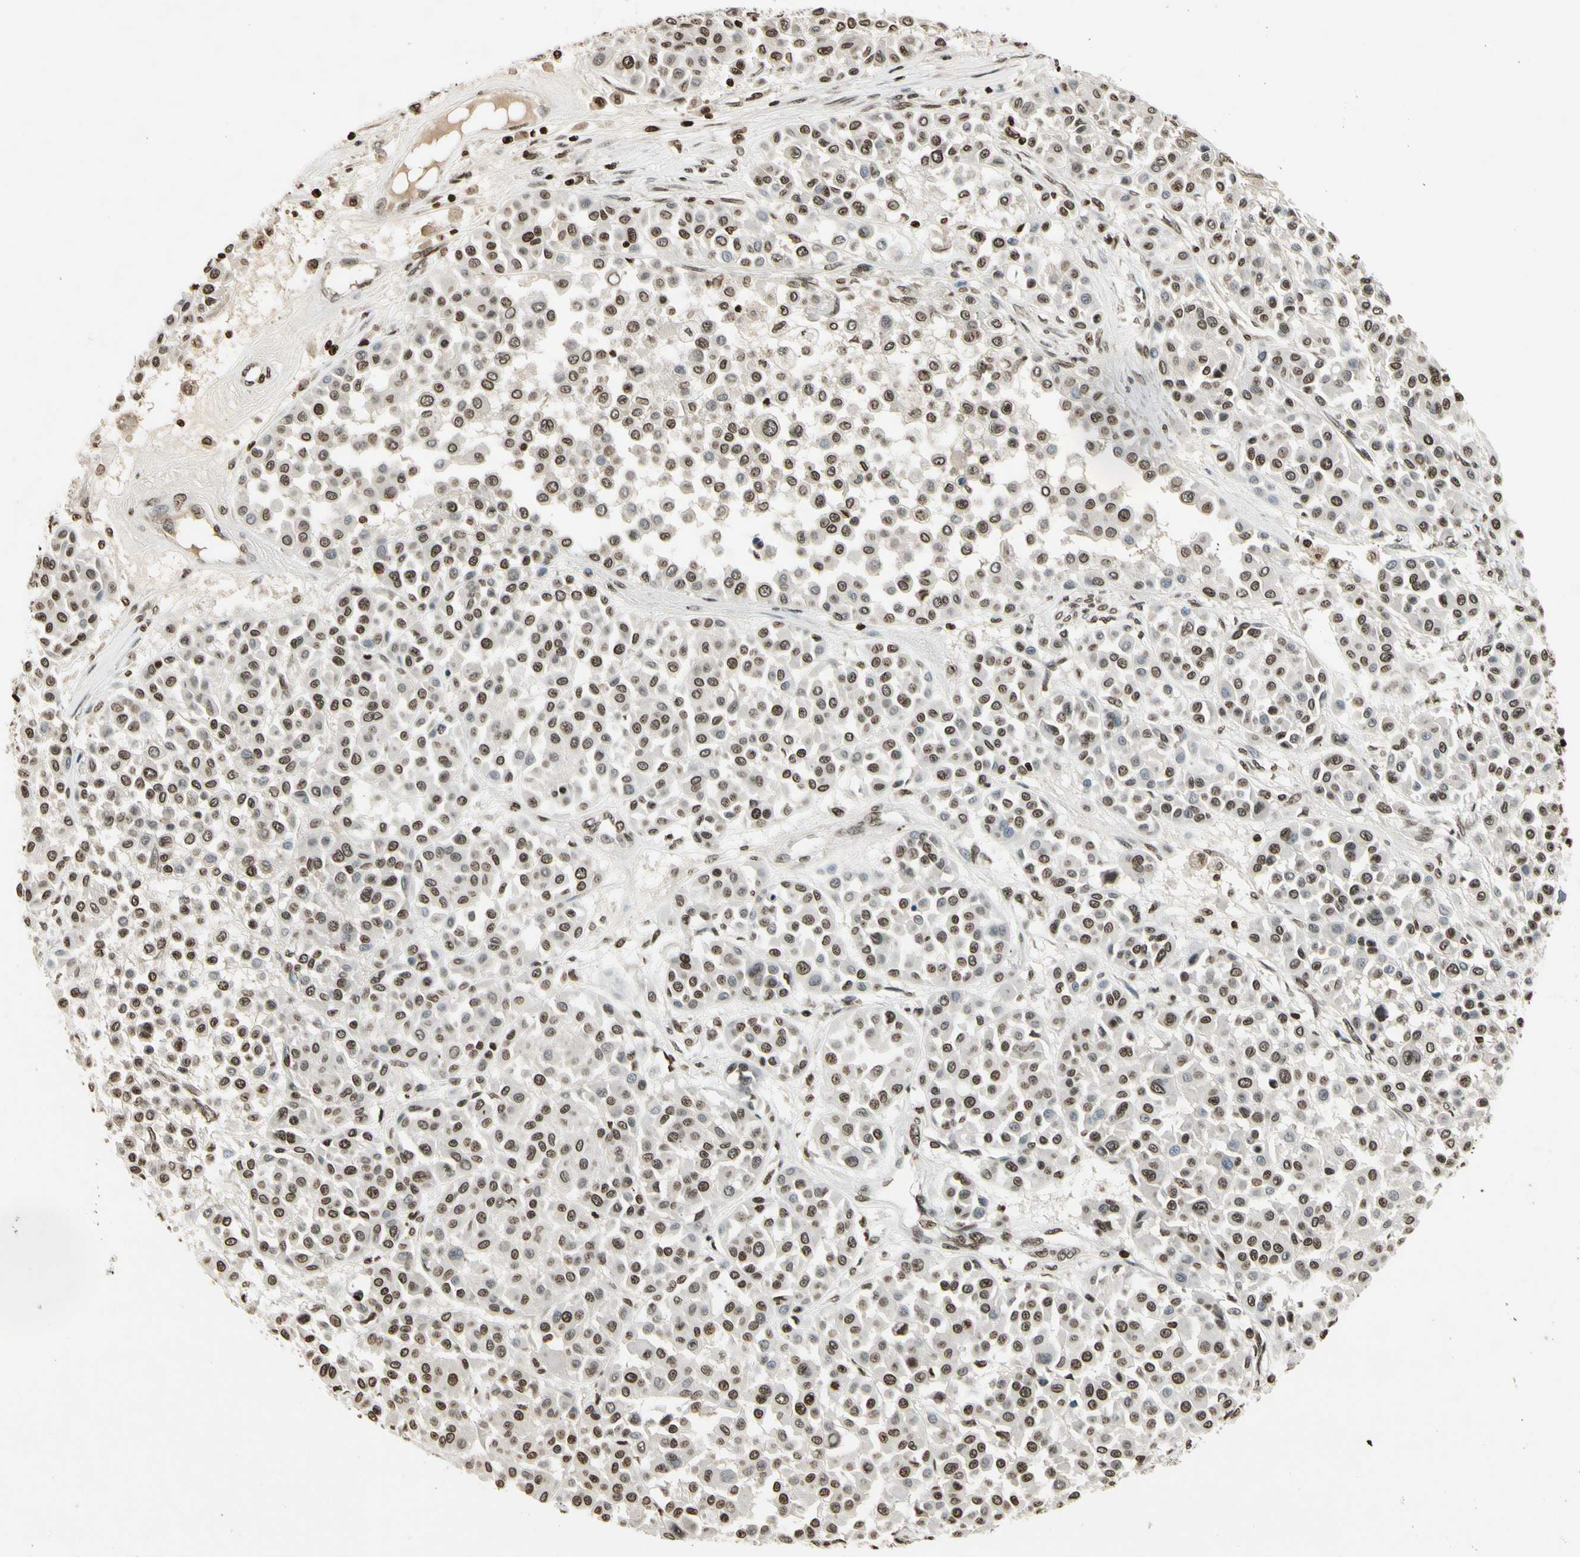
{"staining": {"intensity": "moderate", "quantity": ">75%", "location": "nuclear"}, "tissue": "melanoma", "cell_type": "Tumor cells", "image_type": "cancer", "snomed": [{"axis": "morphology", "description": "Malignant melanoma, Metastatic site"}, {"axis": "topography", "description": "Soft tissue"}], "caption": "Malignant melanoma (metastatic site) stained for a protein (brown) reveals moderate nuclear positive staining in approximately >75% of tumor cells.", "gene": "RORA", "patient": {"sex": "male", "age": 41}}